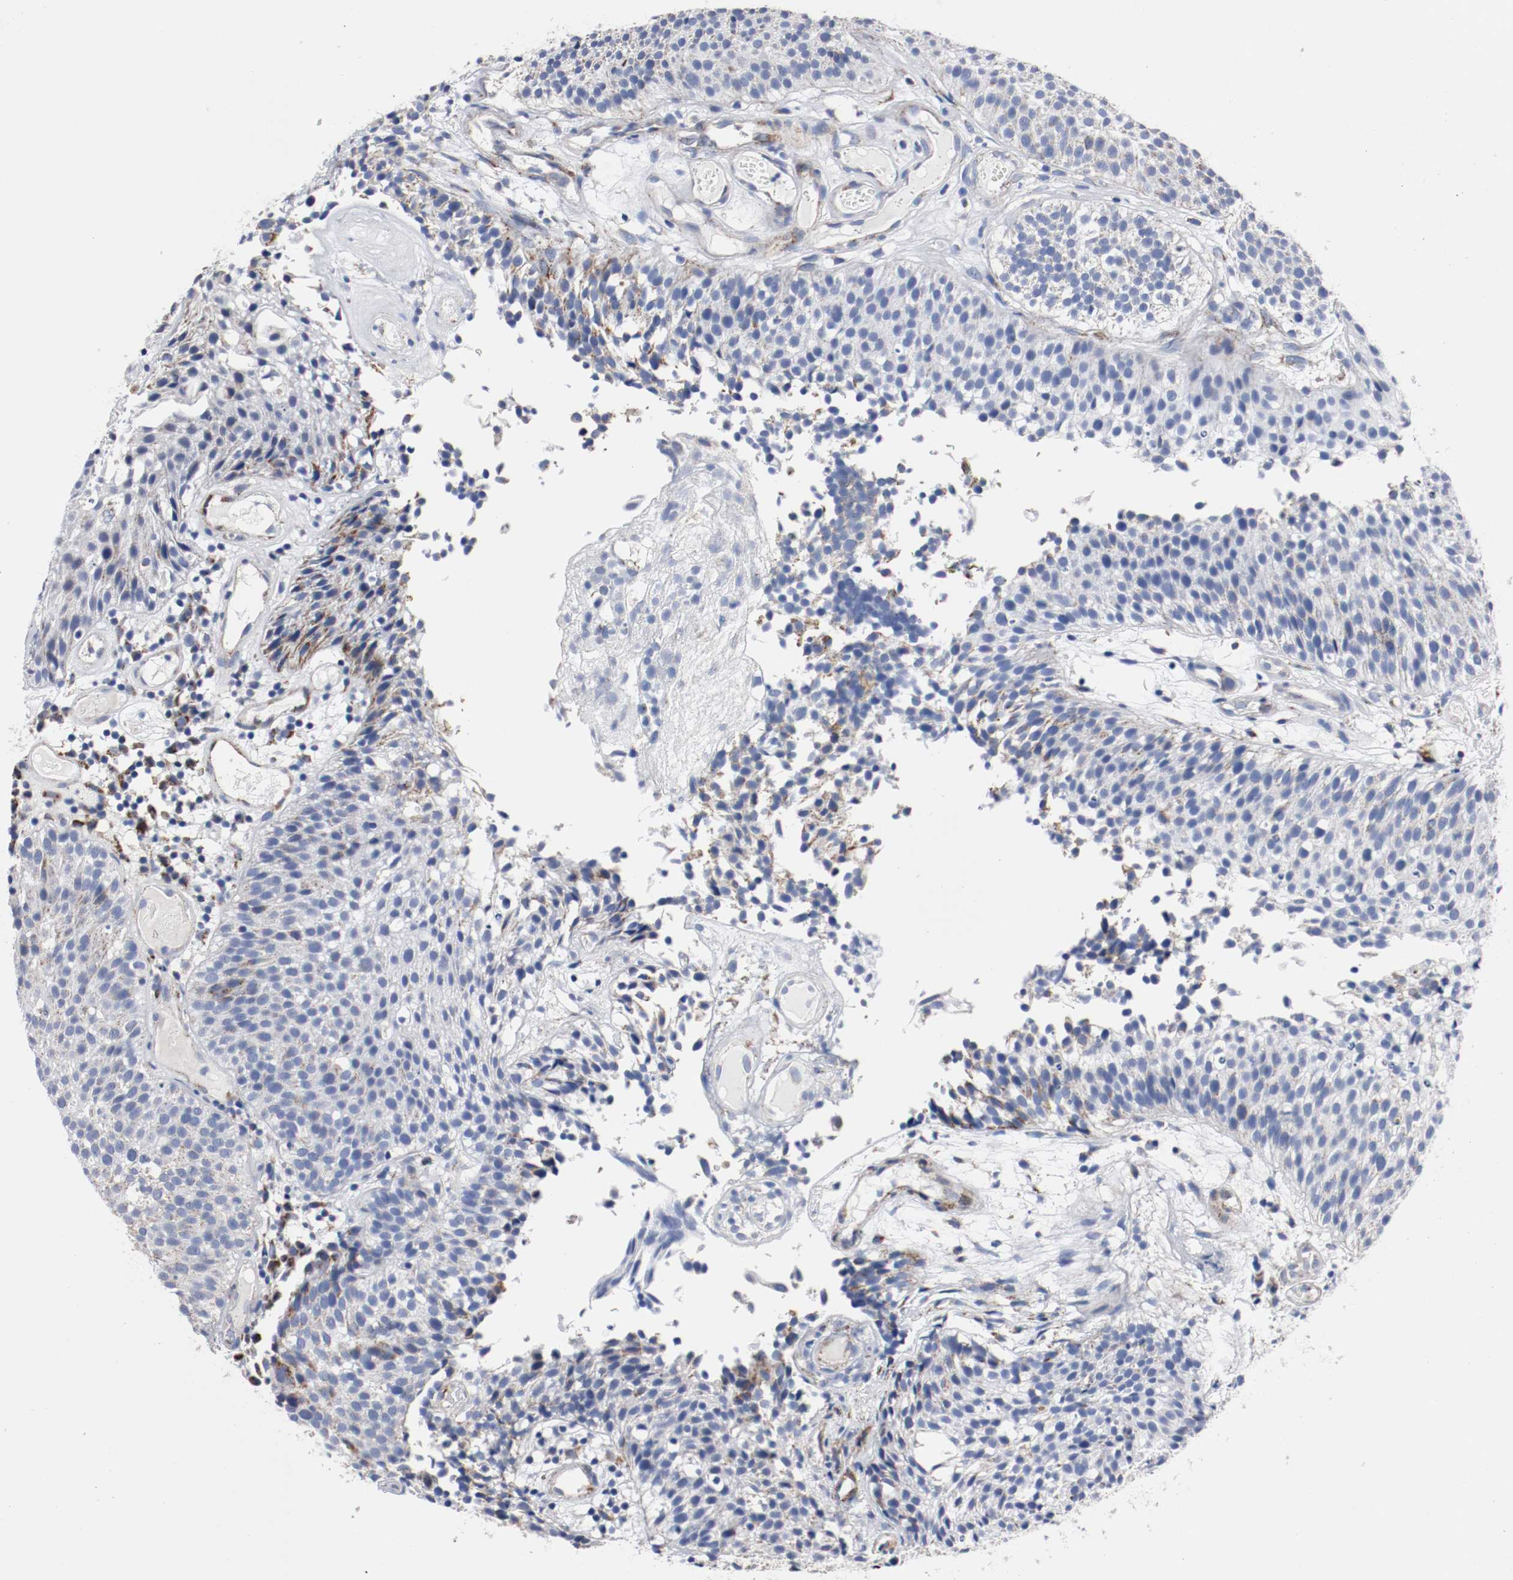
{"staining": {"intensity": "negative", "quantity": "none", "location": "none"}, "tissue": "urothelial cancer", "cell_type": "Tumor cells", "image_type": "cancer", "snomed": [{"axis": "morphology", "description": "Urothelial carcinoma, Low grade"}, {"axis": "topography", "description": "Urinary bladder"}], "caption": "Tumor cells show no significant protein expression in low-grade urothelial carcinoma.", "gene": "TUBD1", "patient": {"sex": "male", "age": 85}}